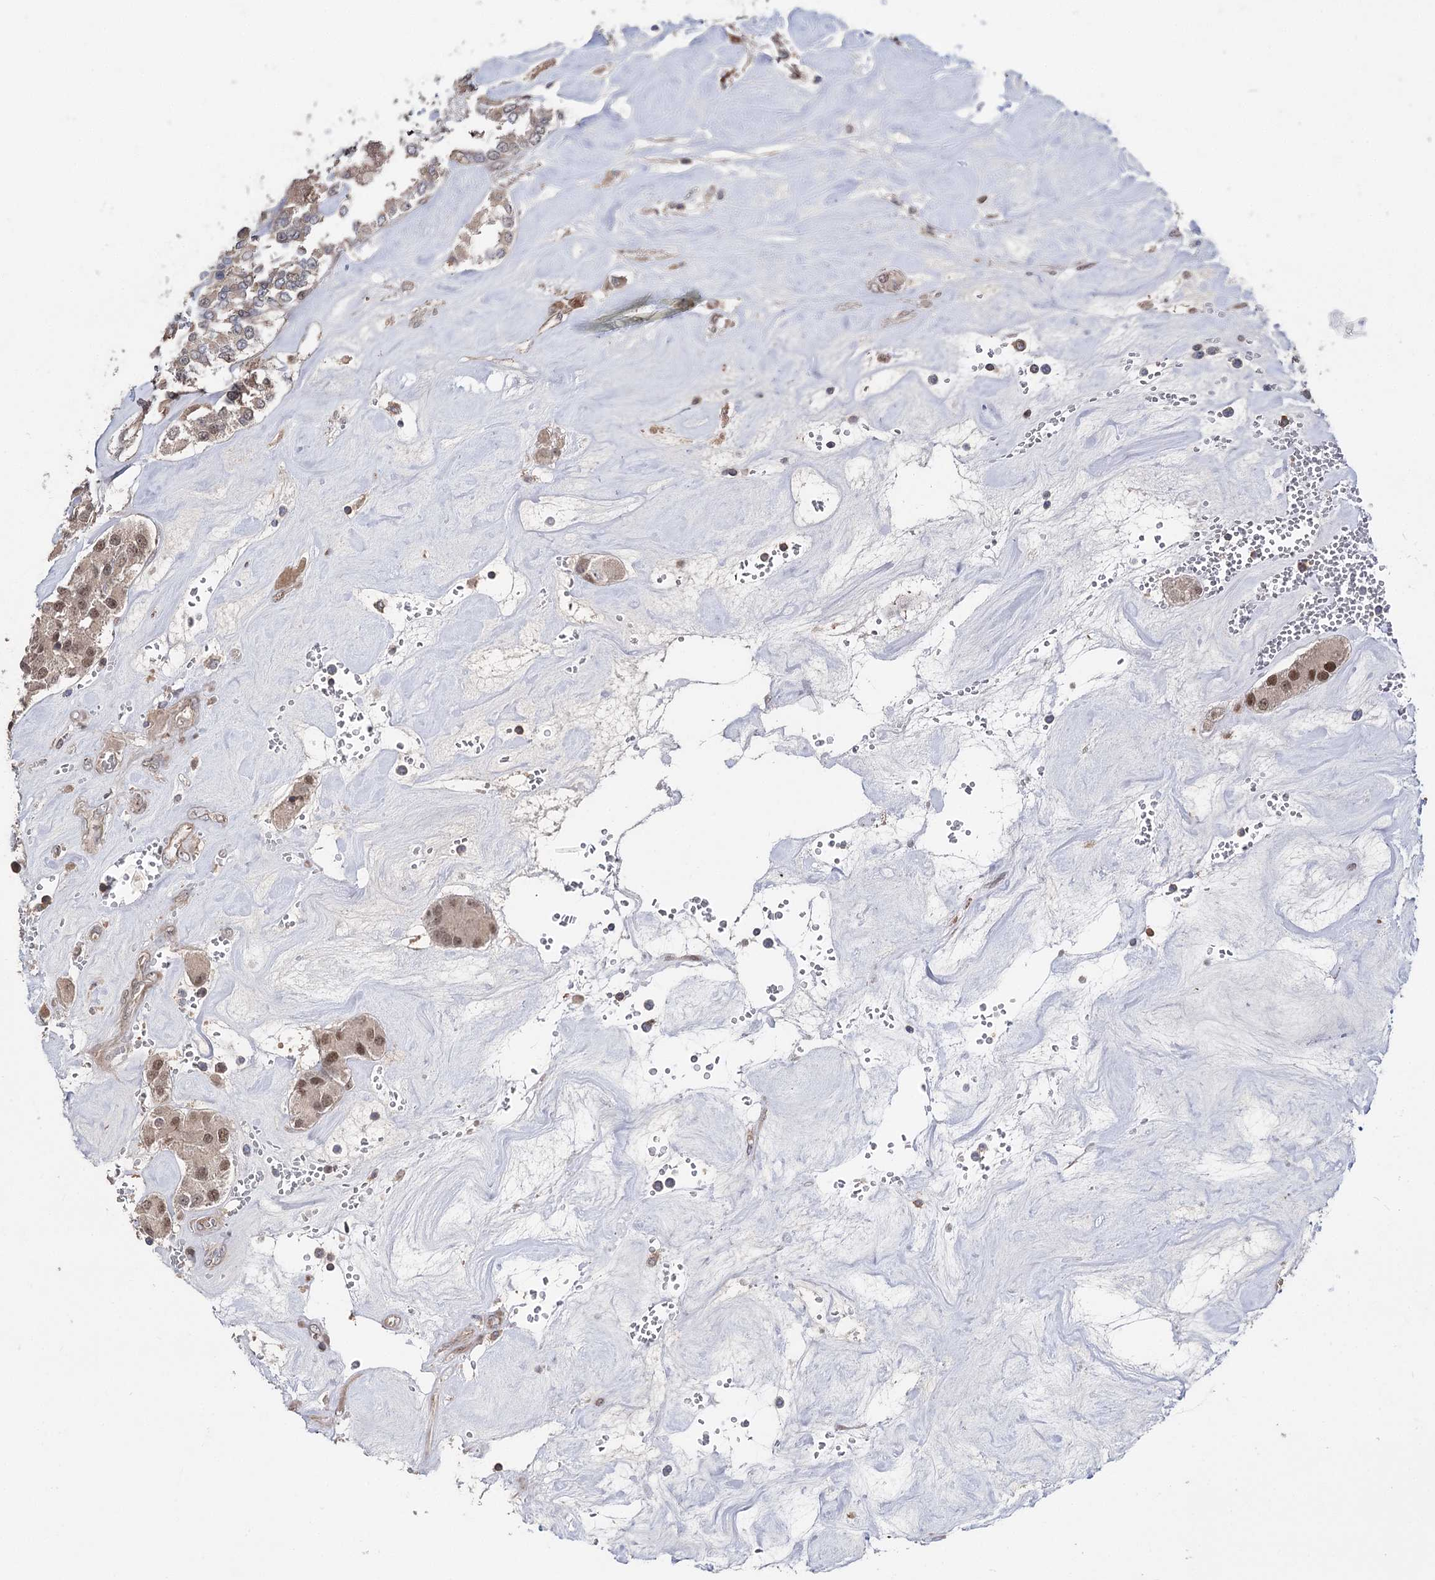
{"staining": {"intensity": "strong", "quantity": ">75%", "location": "nuclear"}, "tissue": "carcinoid", "cell_type": "Tumor cells", "image_type": "cancer", "snomed": [{"axis": "morphology", "description": "Carcinoid, malignant, NOS"}, {"axis": "topography", "description": "Pancreas"}], "caption": "A high-resolution micrograph shows immunohistochemistry staining of carcinoid, which exhibits strong nuclear staining in about >75% of tumor cells.", "gene": "STX6", "patient": {"sex": "male", "age": 41}}